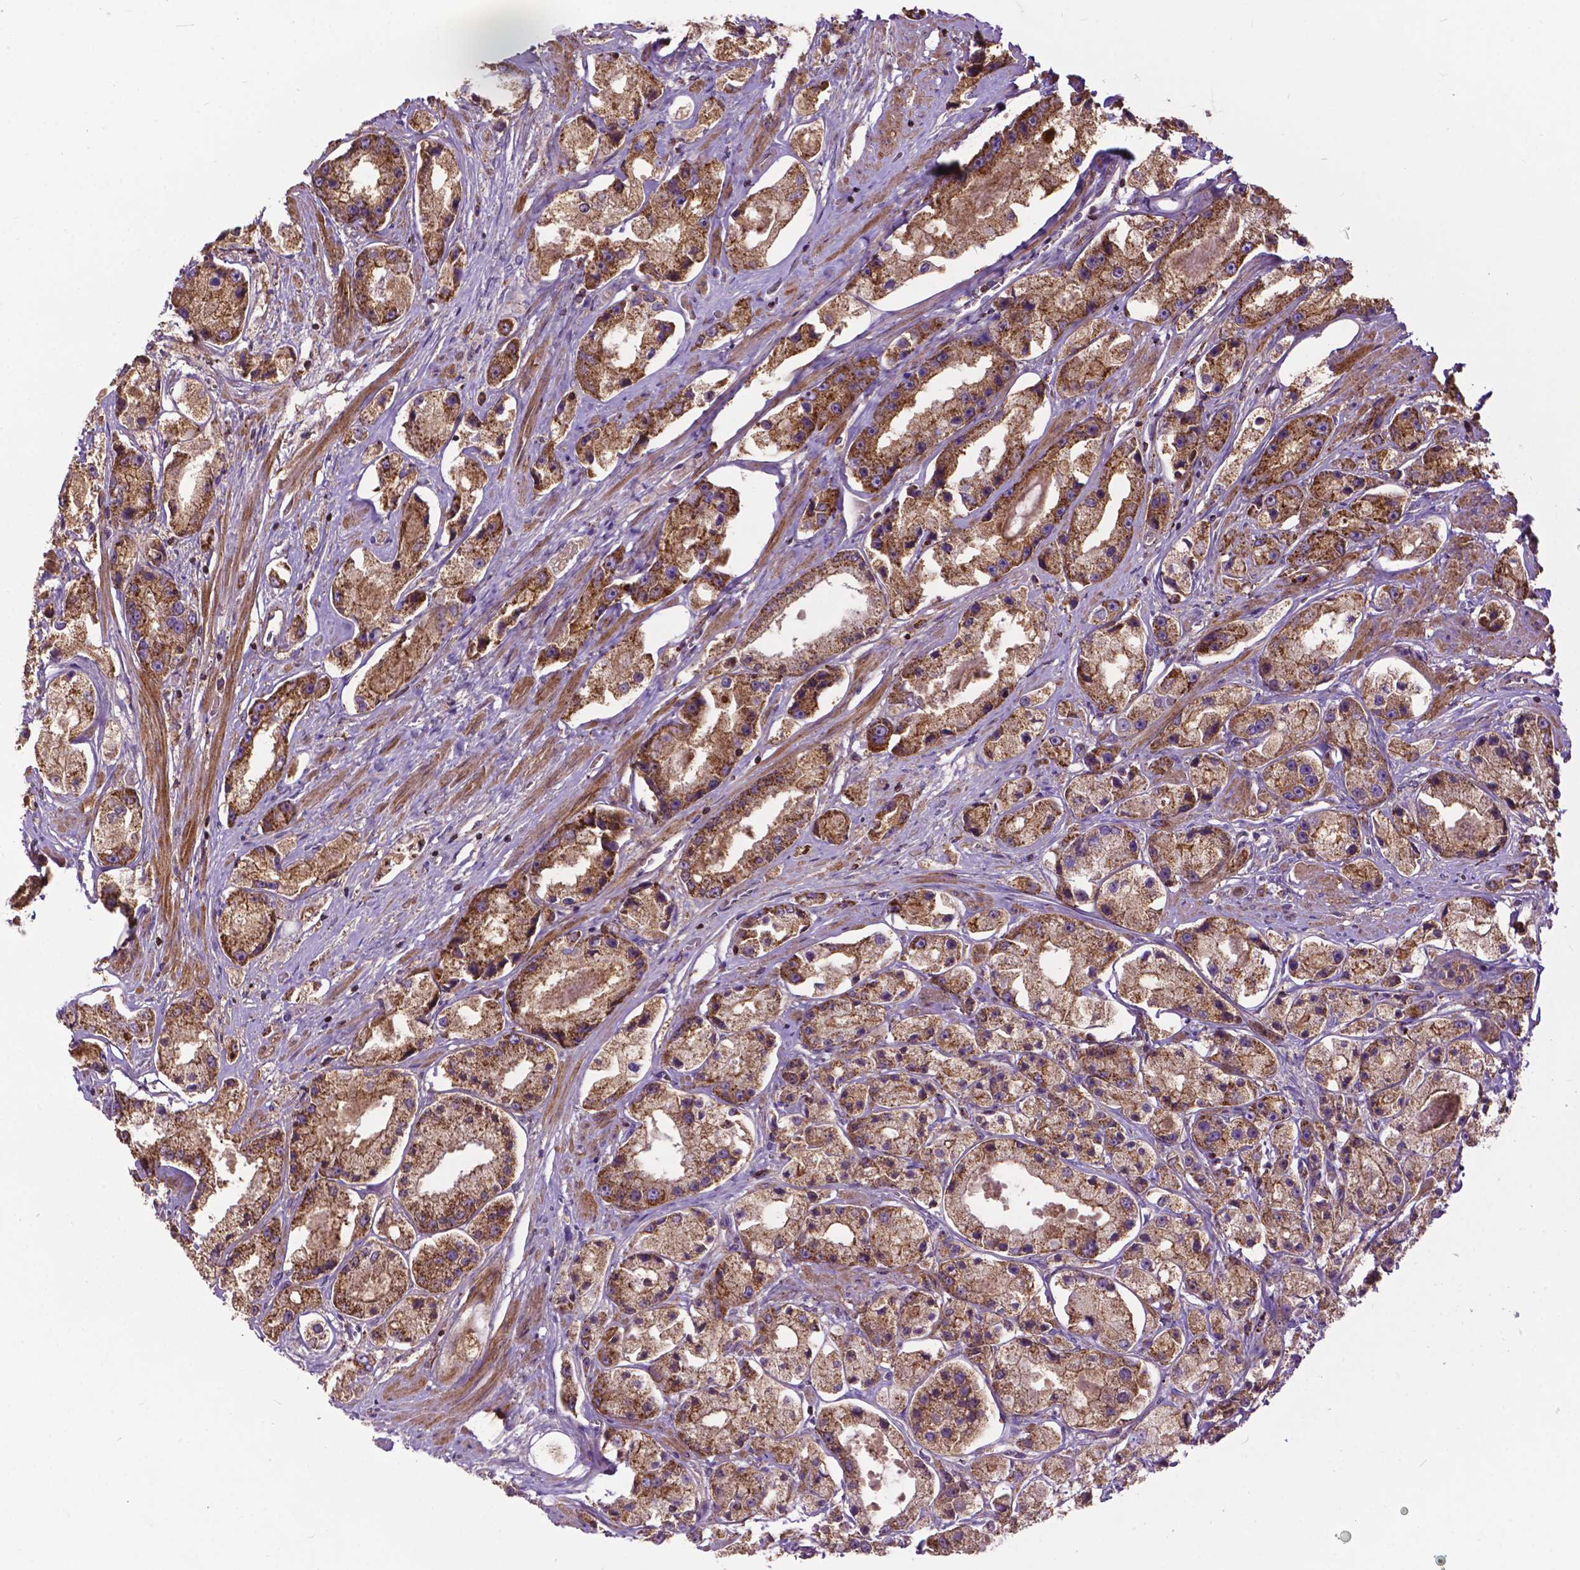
{"staining": {"intensity": "moderate", "quantity": ">75%", "location": "cytoplasmic/membranous"}, "tissue": "prostate cancer", "cell_type": "Tumor cells", "image_type": "cancer", "snomed": [{"axis": "morphology", "description": "Adenocarcinoma, High grade"}, {"axis": "topography", "description": "Prostate"}], "caption": "An immunohistochemistry (IHC) photomicrograph of neoplastic tissue is shown. Protein staining in brown highlights moderate cytoplasmic/membranous positivity in prostate cancer (adenocarcinoma (high-grade)) within tumor cells.", "gene": "CHMP4A", "patient": {"sex": "male", "age": 67}}